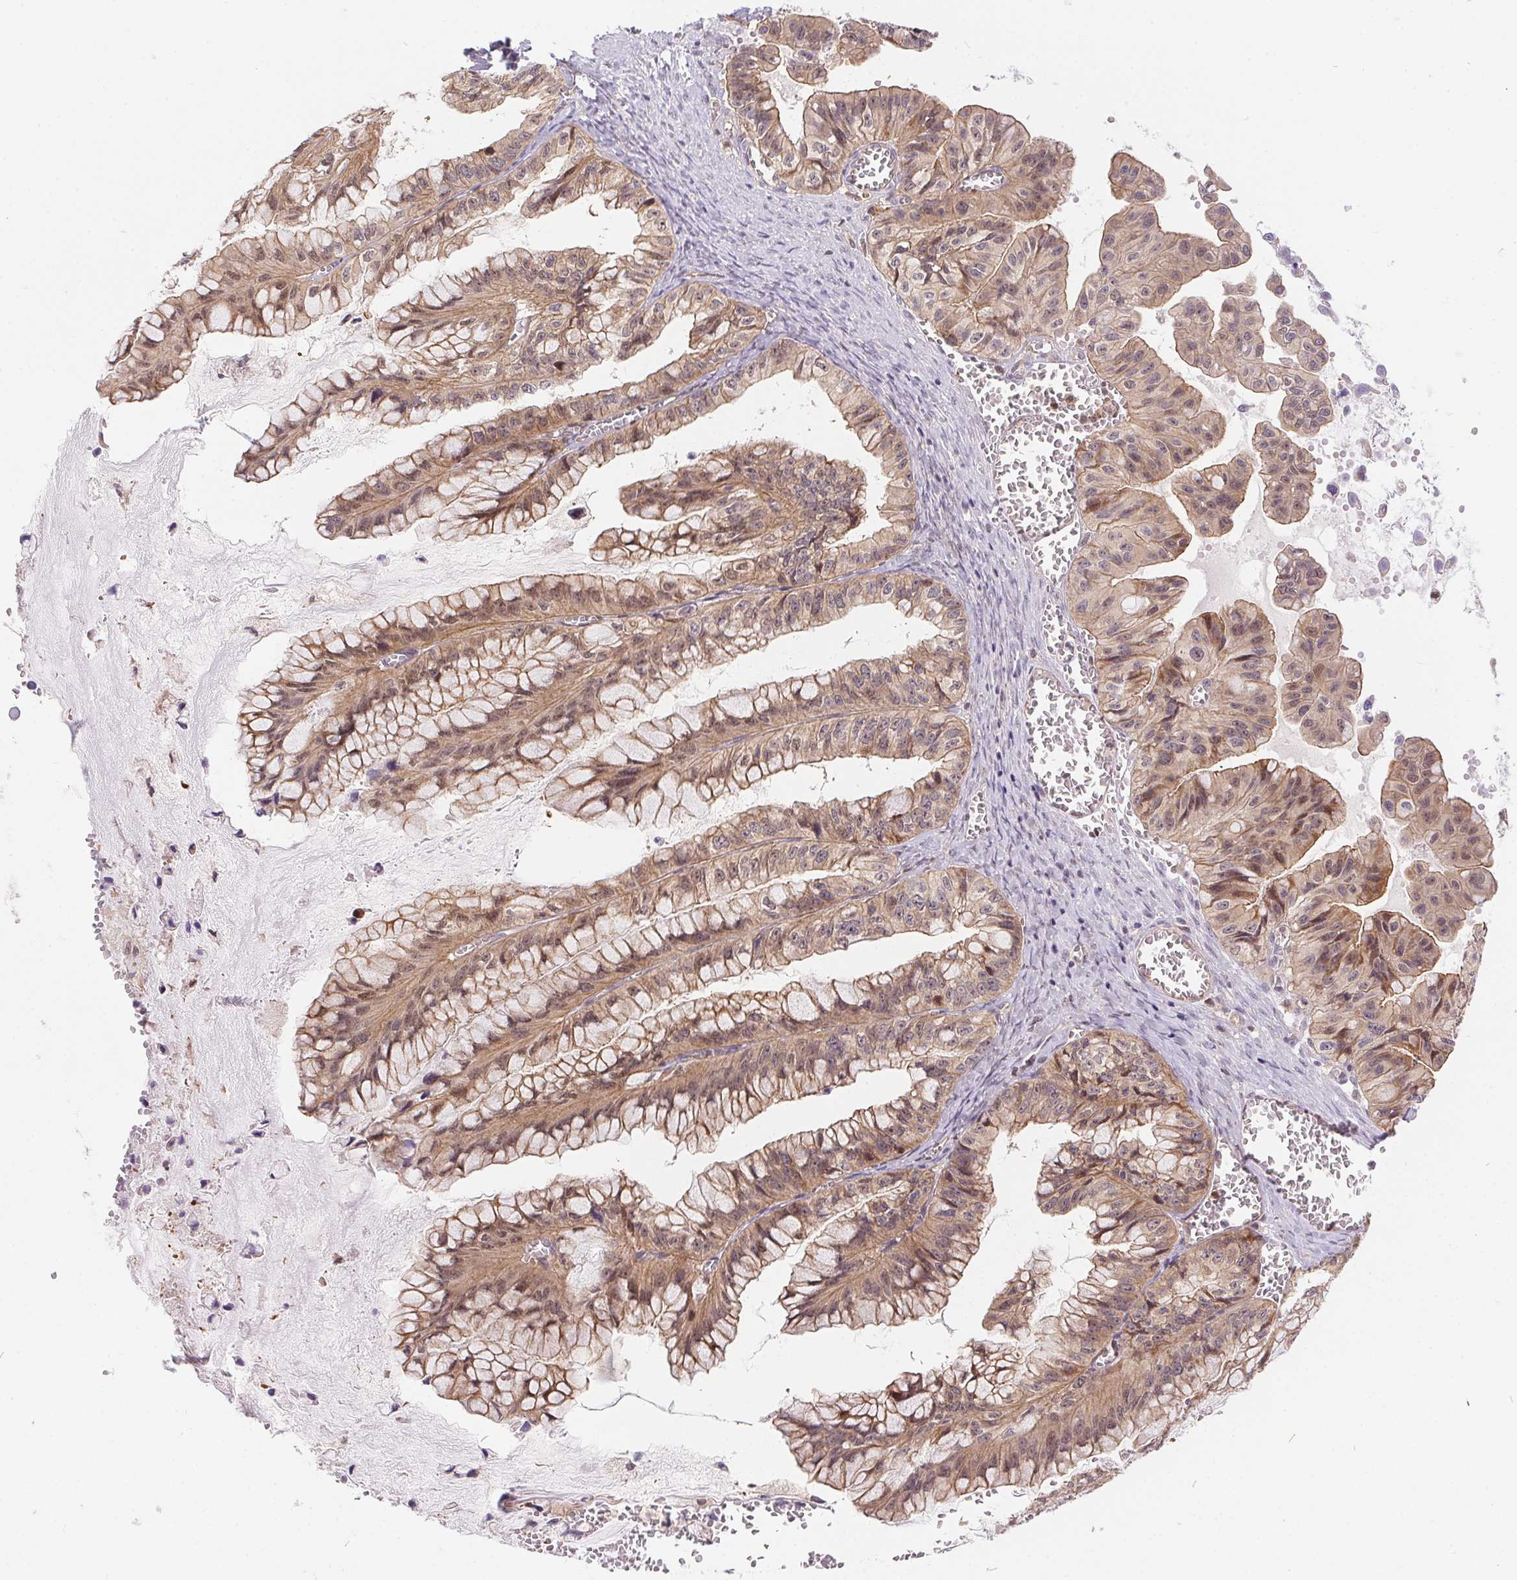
{"staining": {"intensity": "moderate", "quantity": ">75%", "location": "cytoplasmic/membranous,nuclear"}, "tissue": "ovarian cancer", "cell_type": "Tumor cells", "image_type": "cancer", "snomed": [{"axis": "morphology", "description": "Cystadenocarcinoma, mucinous, NOS"}, {"axis": "topography", "description": "Ovary"}], "caption": "Ovarian cancer stained with a protein marker demonstrates moderate staining in tumor cells.", "gene": "NUDT16", "patient": {"sex": "female", "age": 72}}